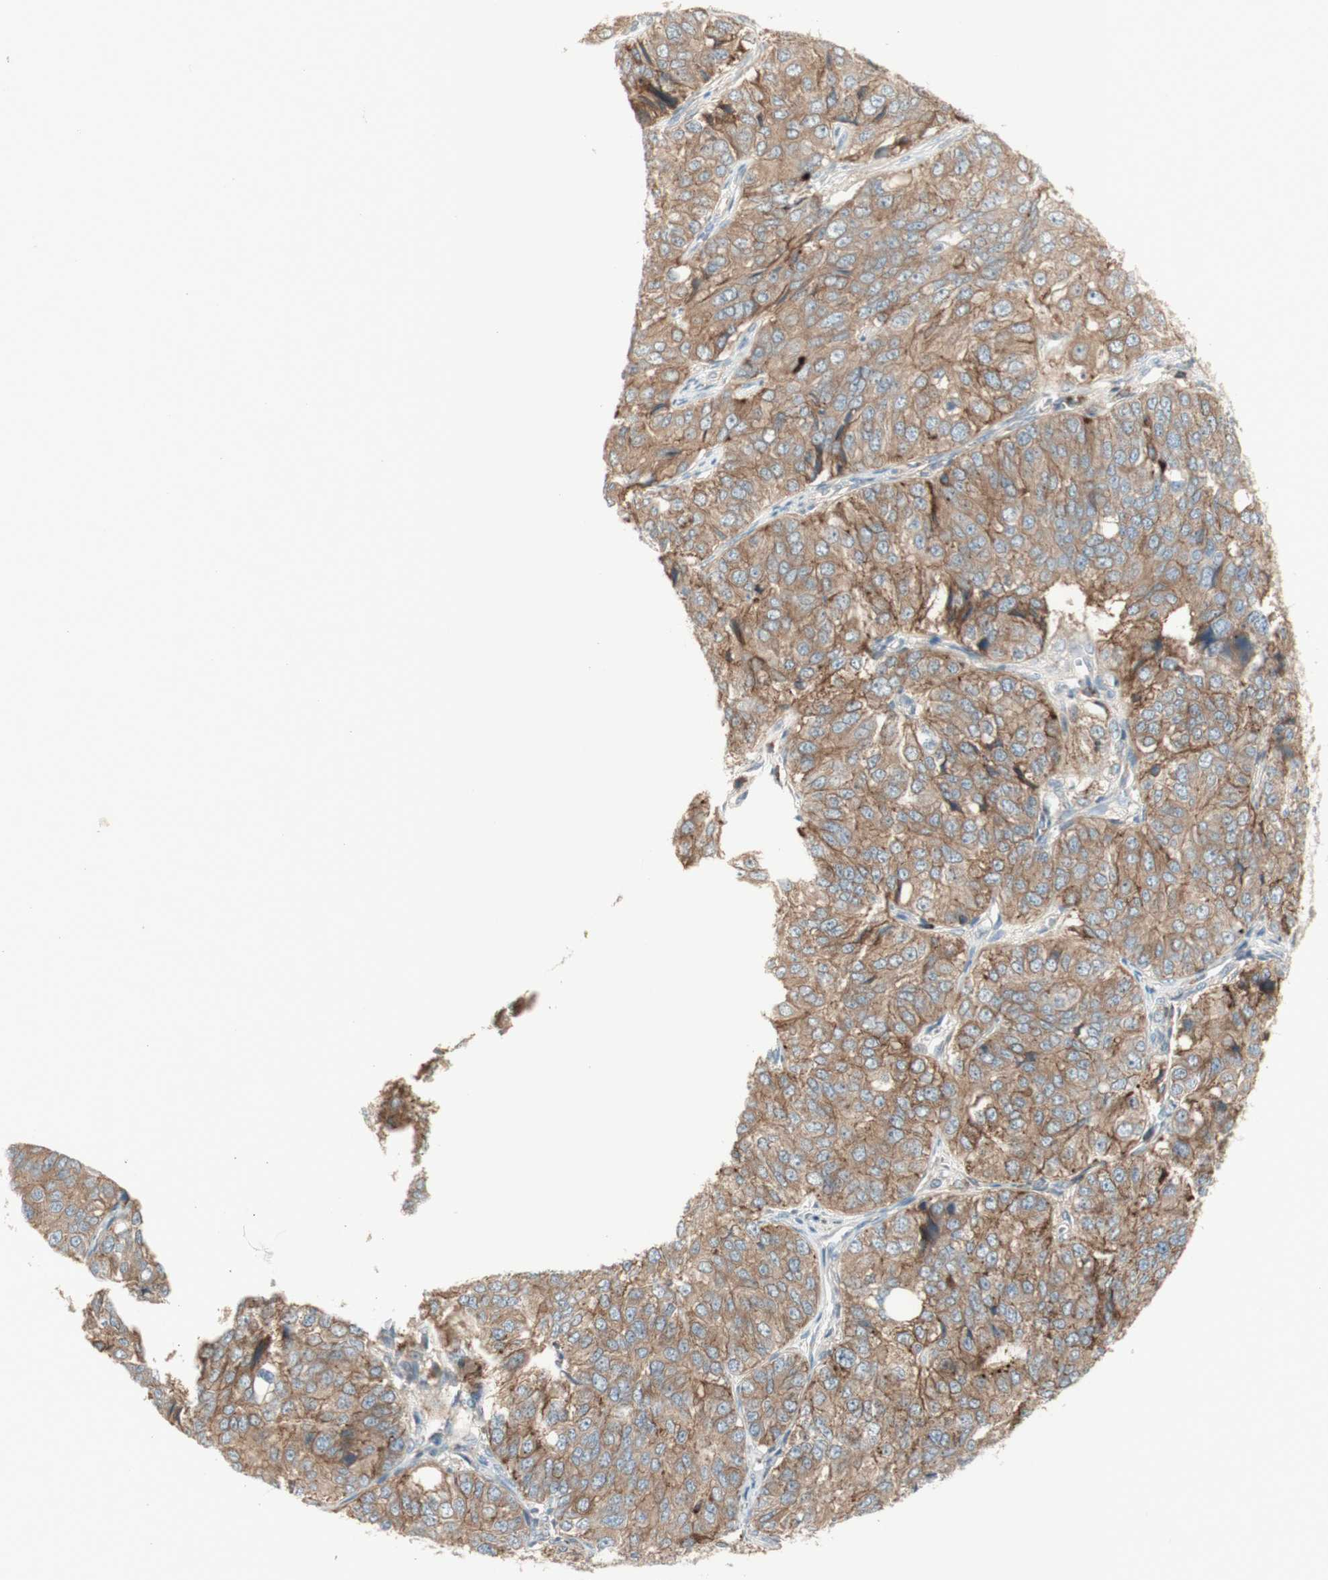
{"staining": {"intensity": "moderate", "quantity": ">75%", "location": "cytoplasmic/membranous"}, "tissue": "ovarian cancer", "cell_type": "Tumor cells", "image_type": "cancer", "snomed": [{"axis": "morphology", "description": "Carcinoma, endometroid"}, {"axis": "topography", "description": "Ovary"}], "caption": "Human ovarian endometroid carcinoma stained with a brown dye reveals moderate cytoplasmic/membranous positive expression in about >75% of tumor cells.", "gene": "PTGER4", "patient": {"sex": "female", "age": 51}}